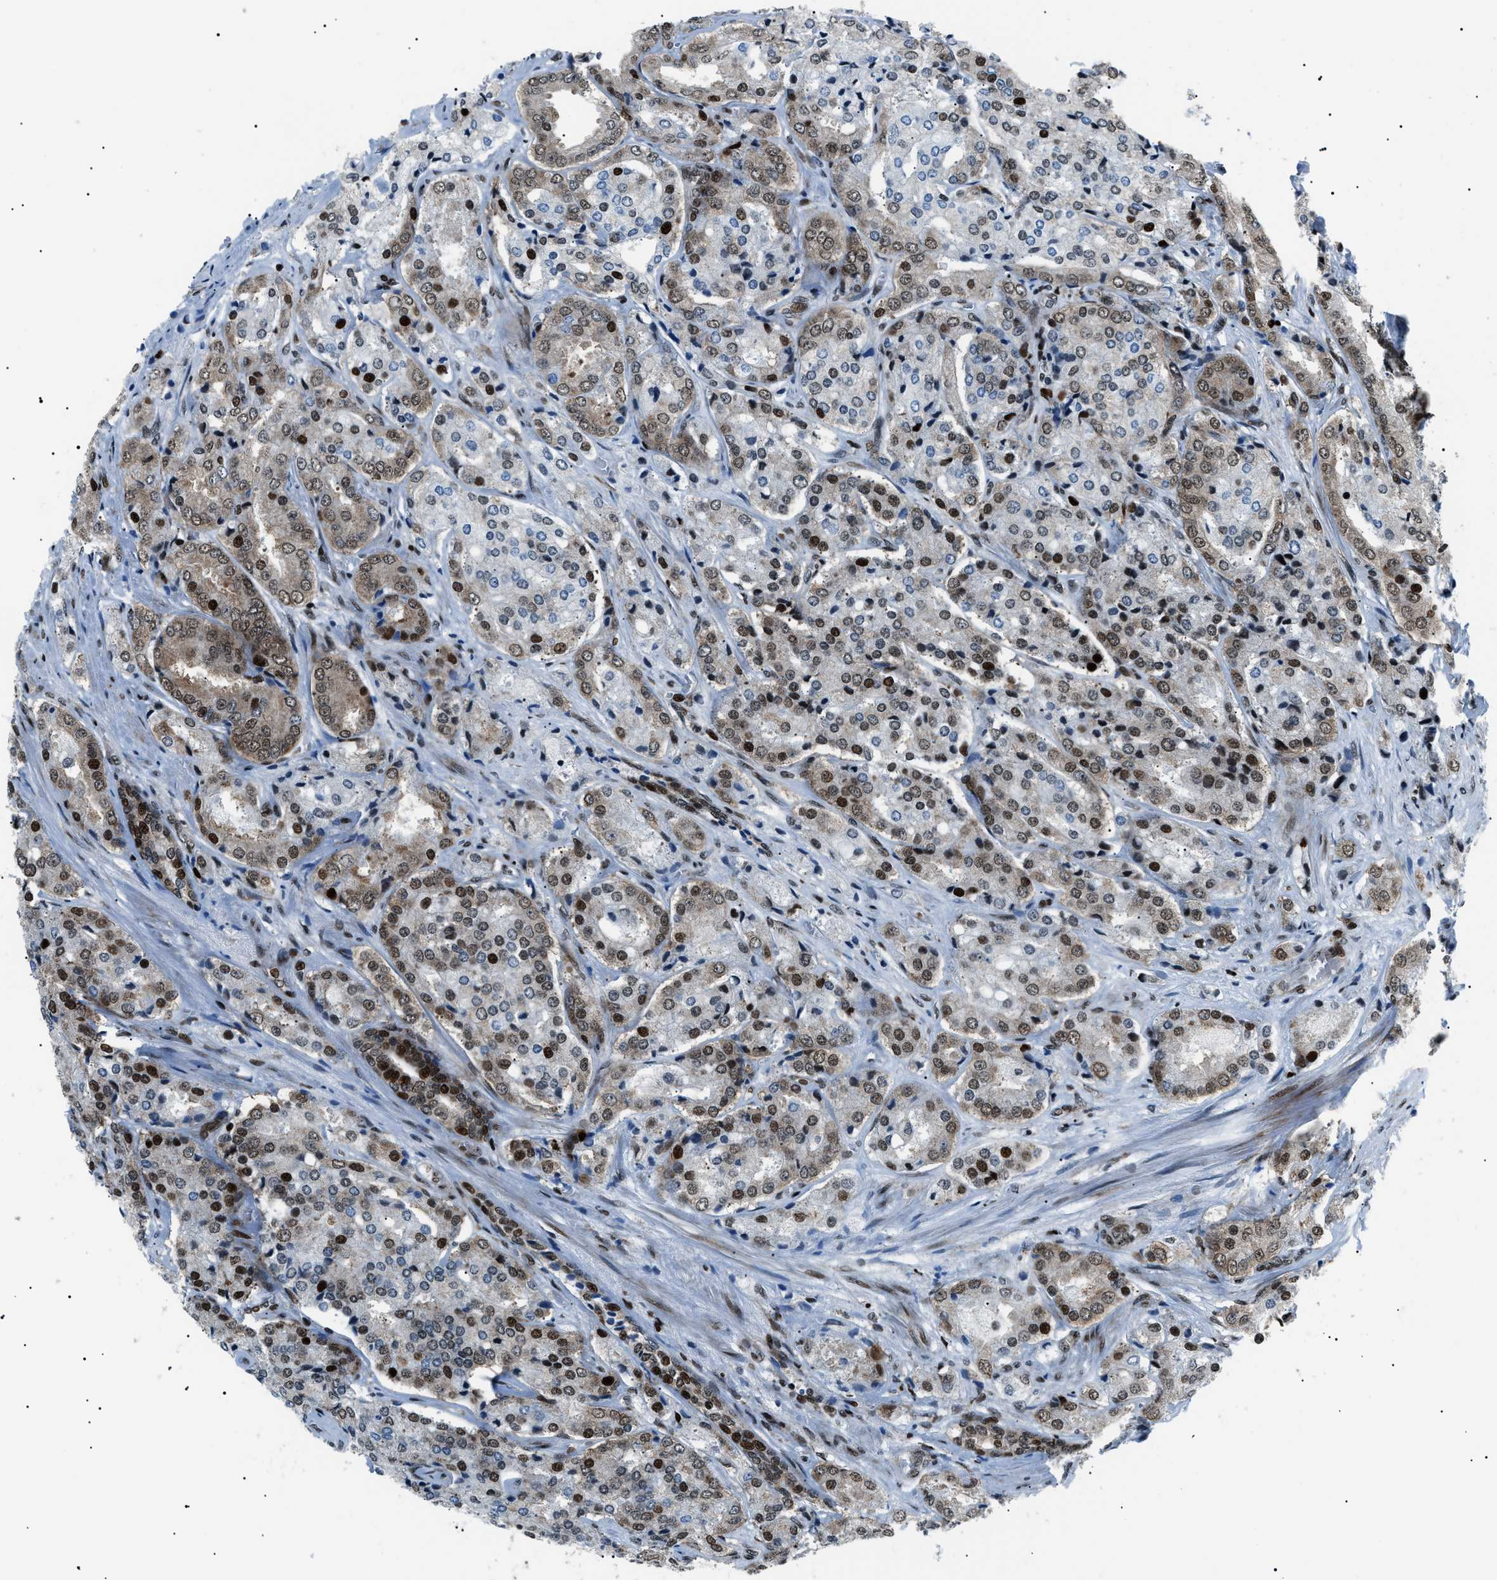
{"staining": {"intensity": "strong", "quantity": "25%-75%", "location": "nuclear"}, "tissue": "prostate cancer", "cell_type": "Tumor cells", "image_type": "cancer", "snomed": [{"axis": "morphology", "description": "Adenocarcinoma, High grade"}, {"axis": "topography", "description": "Prostate"}], "caption": "Immunohistochemistry (IHC) micrograph of neoplastic tissue: prostate cancer (adenocarcinoma (high-grade)) stained using immunohistochemistry (IHC) reveals high levels of strong protein expression localized specifically in the nuclear of tumor cells, appearing as a nuclear brown color.", "gene": "HNRNPK", "patient": {"sex": "male", "age": 65}}